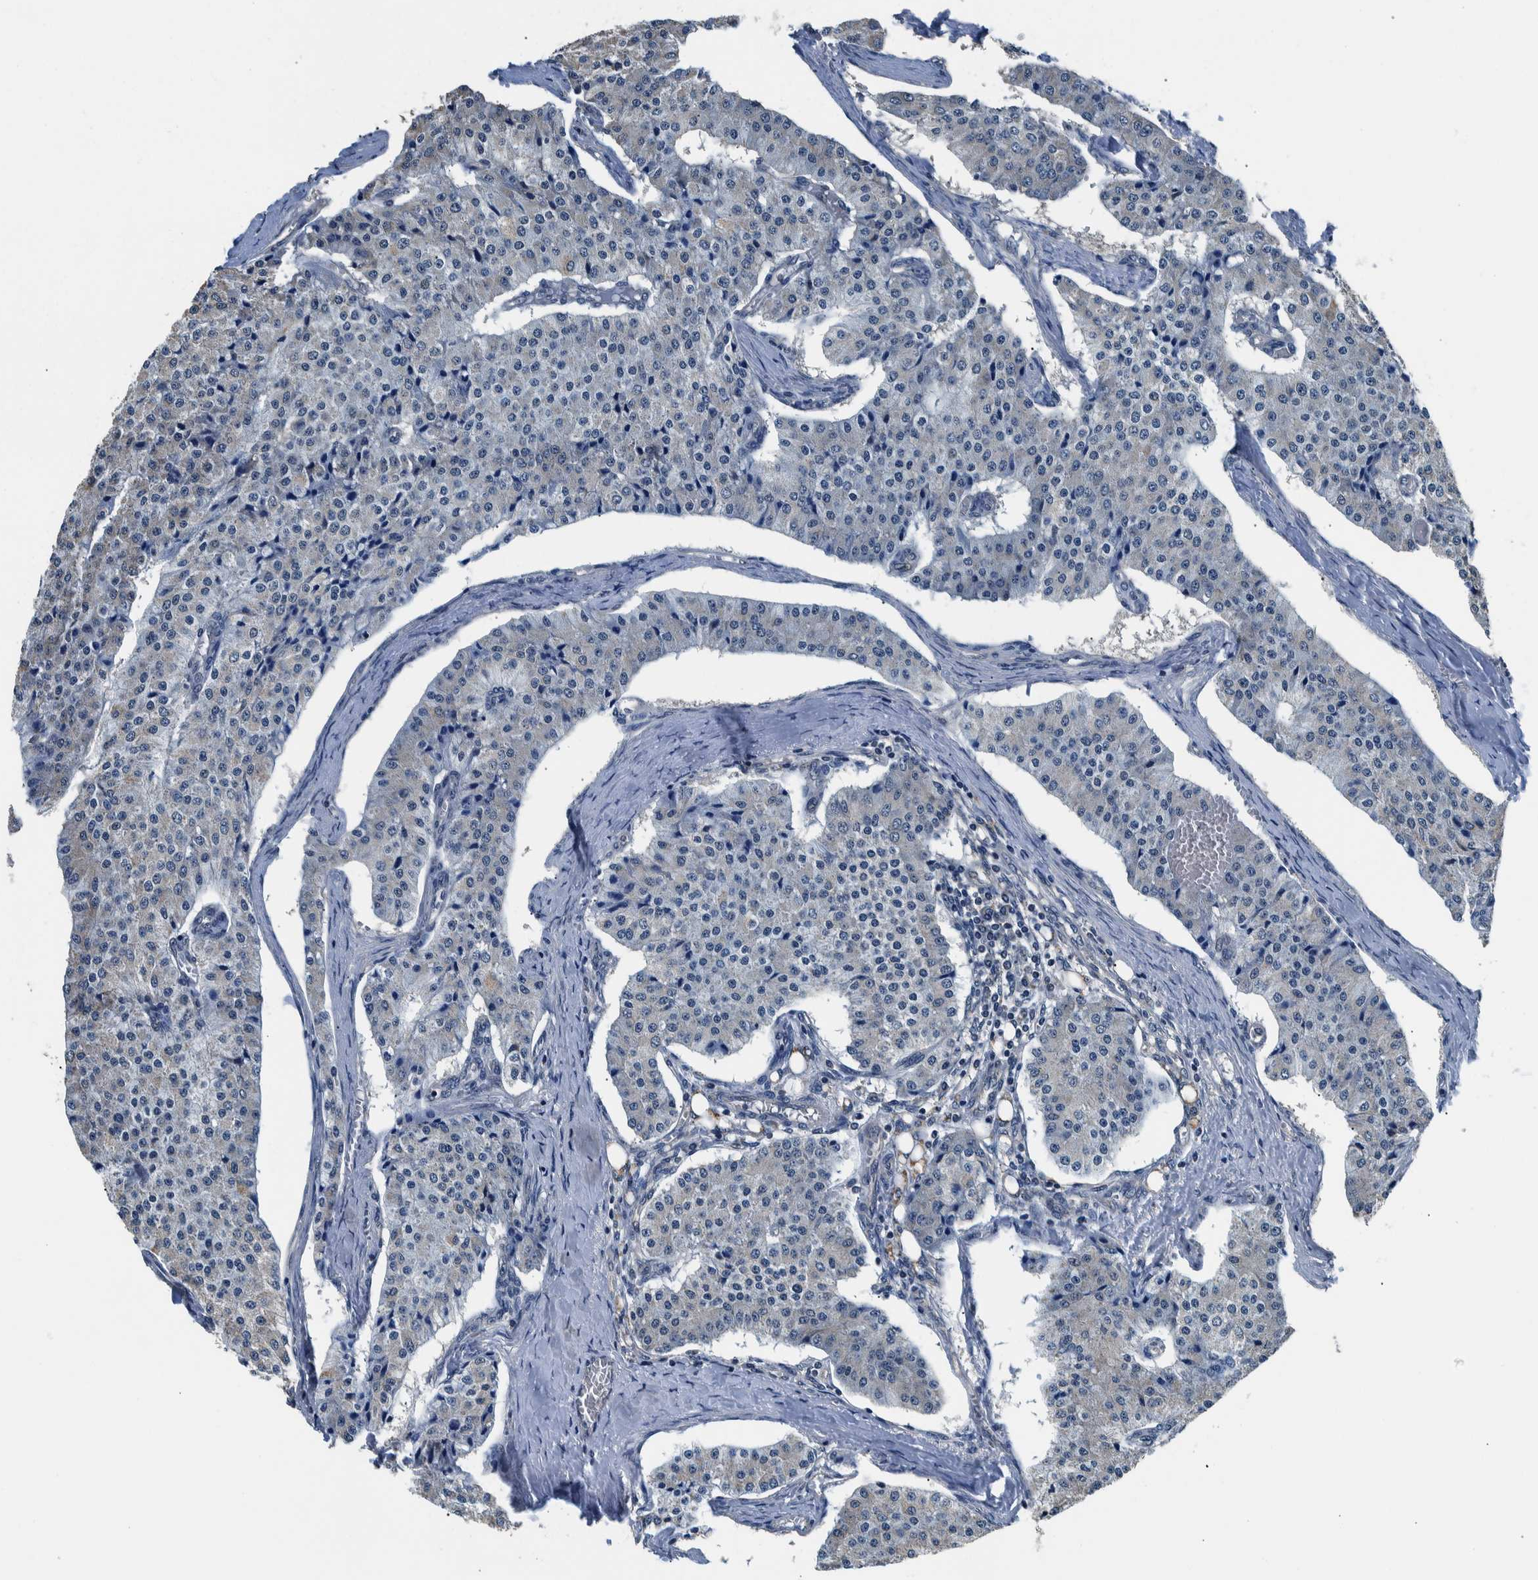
{"staining": {"intensity": "negative", "quantity": "none", "location": "none"}, "tissue": "carcinoid", "cell_type": "Tumor cells", "image_type": "cancer", "snomed": [{"axis": "morphology", "description": "Carcinoid, malignant, NOS"}, {"axis": "topography", "description": "Colon"}], "caption": "Tumor cells show no significant protein positivity in carcinoid. The staining was performed using DAB to visualize the protein expression in brown, while the nuclei were stained in blue with hematoxylin (Magnification: 20x).", "gene": "NIBAN2", "patient": {"sex": "female", "age": 52}}